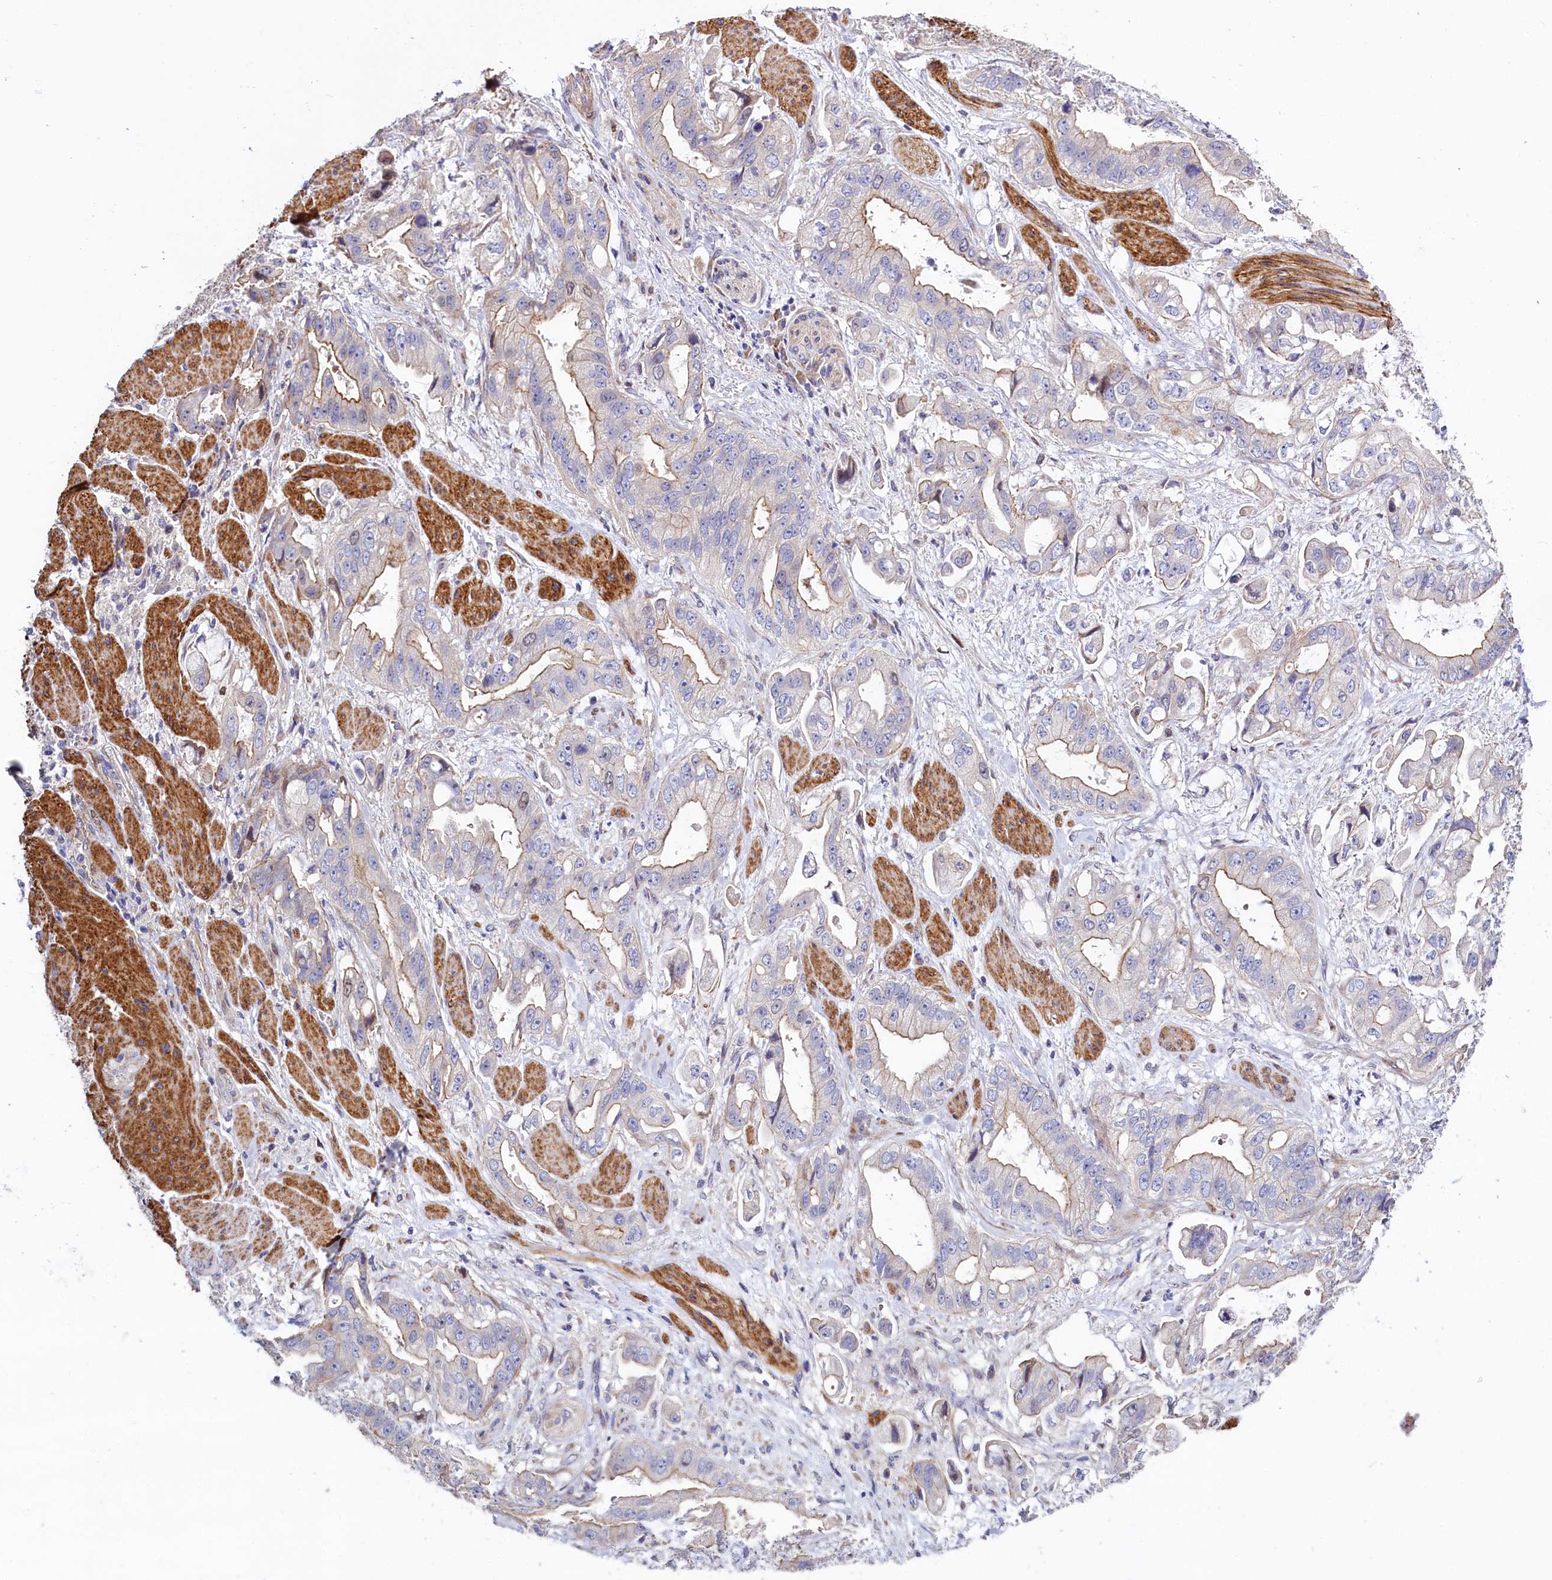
{"staining": {"intensity": "weak", "quantity": "25%-75%", "location": "cytoplasmic/membranous"}, "tissue": "stomach cancer", "cell_type": "Tumor cells", "image_type": "cancer", "snomed": [{"axis": "morphology", "description": "Adenocarcinoma, NOS"}, {"axis": "topography", "description": "Stomach"}], "caption": "This is an image of IHC staining of adenocarcinoma (stomach), which shows weak positivity in the cytoplasmic/membranous of tumor cells.", "gene": "WNT8A", "patient": {"sex": "male", "age": 62}}